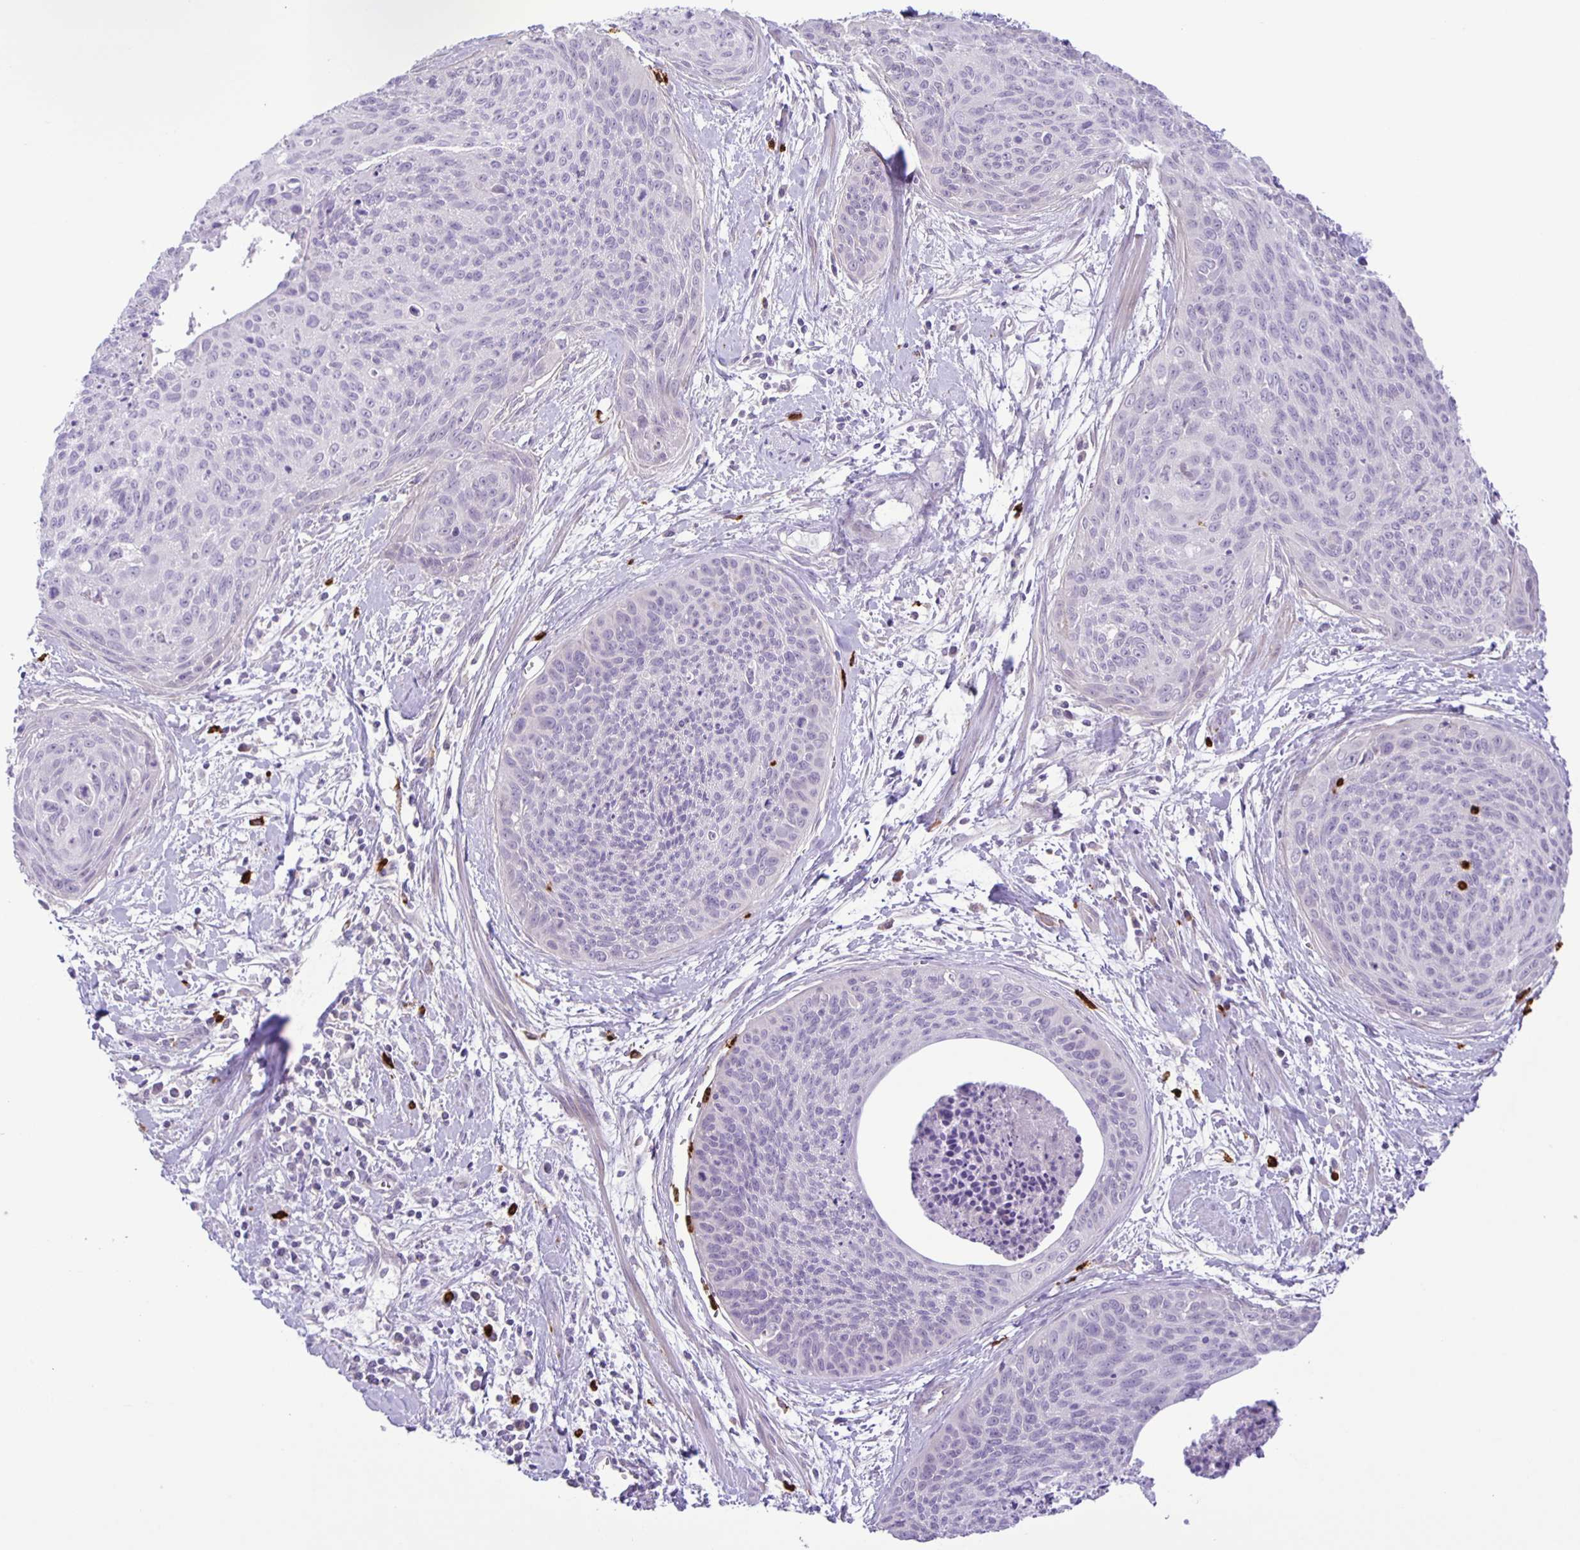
{"staining": {"intensity": "negative", "quantity": "none", "location": "none"}, "tissue": "cervical cancer", "cell_type": "Tumor cells", "image_type": "cancer", "snomed": [{"axis": "morphology", "description": "Squamous cell carcinoma, NOS"}, {"axis": "topography", "description": "Cervix"}], "caption": "Tumor cells show no significant protein expression in cervical squamous cell carcinoma.", "gene": "ADCK1", "patient": {"sex": "female", "age": 55}}